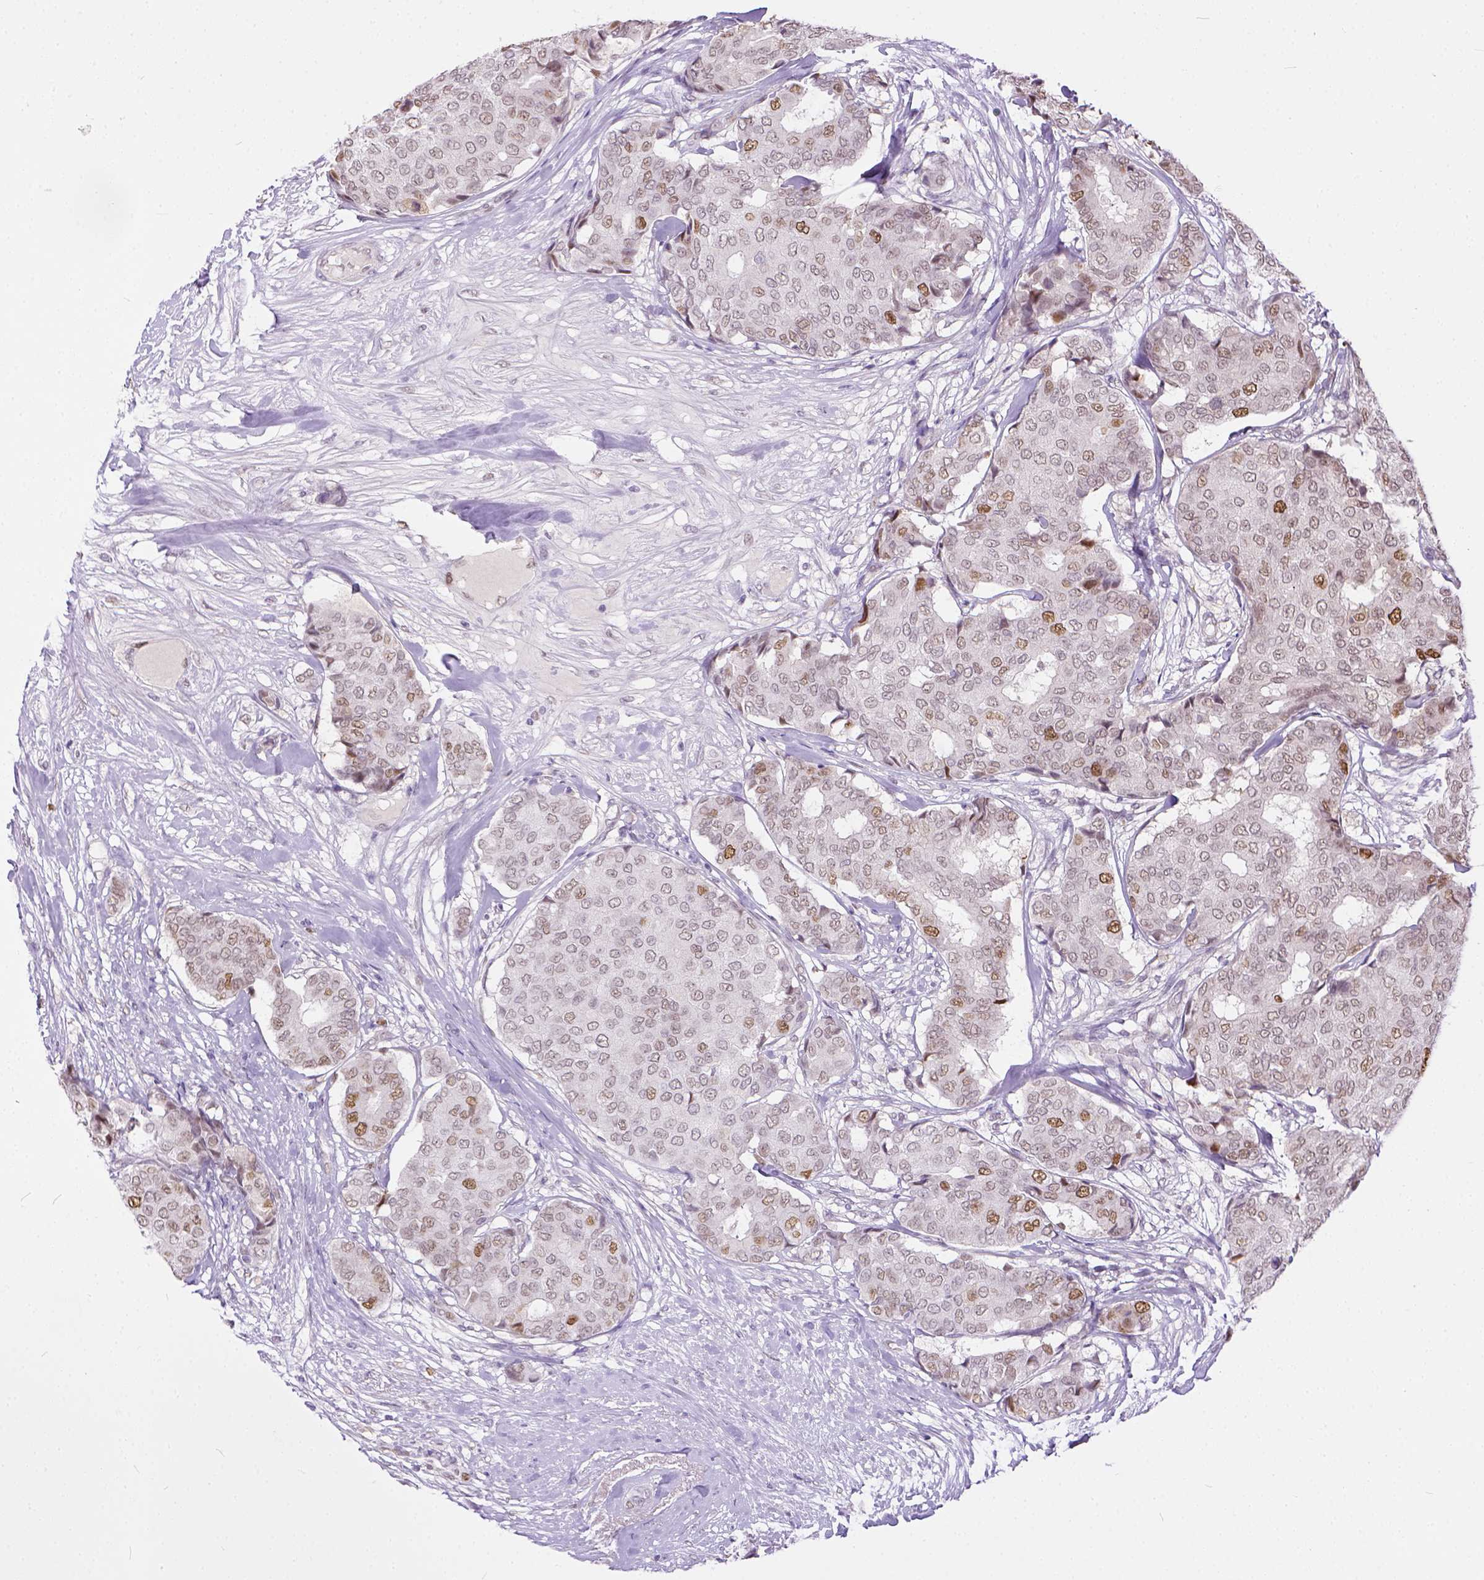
{"staining": {"intensity": "moderate", "quantity": "25%-75%", "location": "nuclear"}, "tissue": "breast cancer", "cell_type": "Tumor cells", "image_type": "cancer", "snomed": [{"axis": "morphology", "description": "Duct carcinoma"}, {"axis": "topography", "description": "Breast"}], "caption": "Brown immunohistochemical staining in breast cancer (invasive ductal carcinoma) shows moderate nuclear positivity in approximately 25%-75% of tumor cells. Ihc stains the protein of interest in brown and the nuclei are stained blue.", "gene": "ERCC1", "patient": {"sex": "female", "age": 75}}